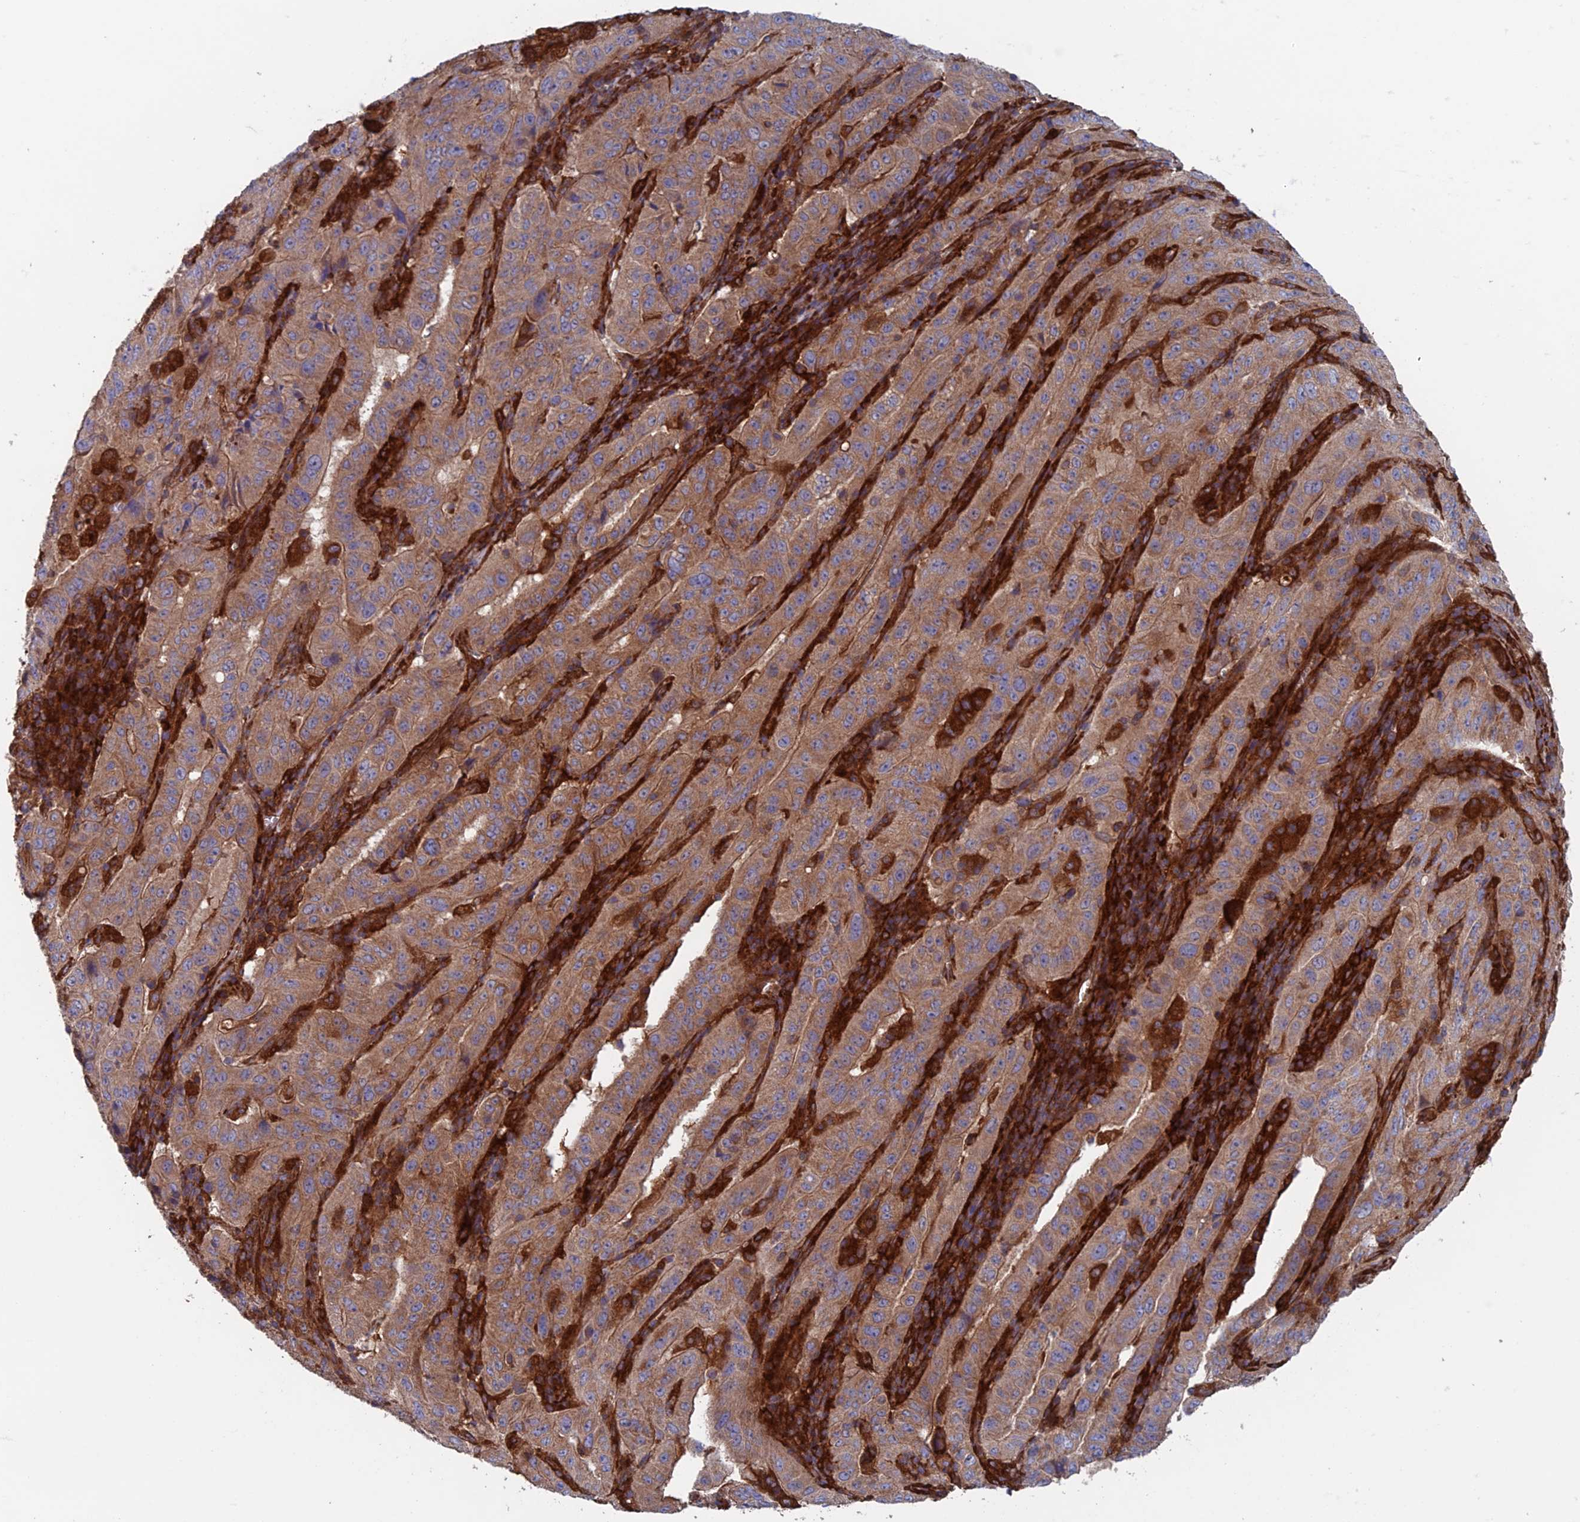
{"staining": {"intensity": "moderate", "quantity": ">75%", "location": "cytoplasmic/membranous"}, "tissue": "pancreatic cancer", "cell_type": "Tumor cells", "image_type": "cancer", "snomed": [{"axis": "morphology", "description": "Adenocarcinoma, NOS"}, {"axis": "topography", "description": "Pancreas"}], "caption": "Protein staining of pancreatic cancer tissue reveals moderate cytoplasmic/membranous positivity in approximately >75% of tumor cells.", "gene": "NUDT16L1", "patient": {"sex": "male", "age": 63}}